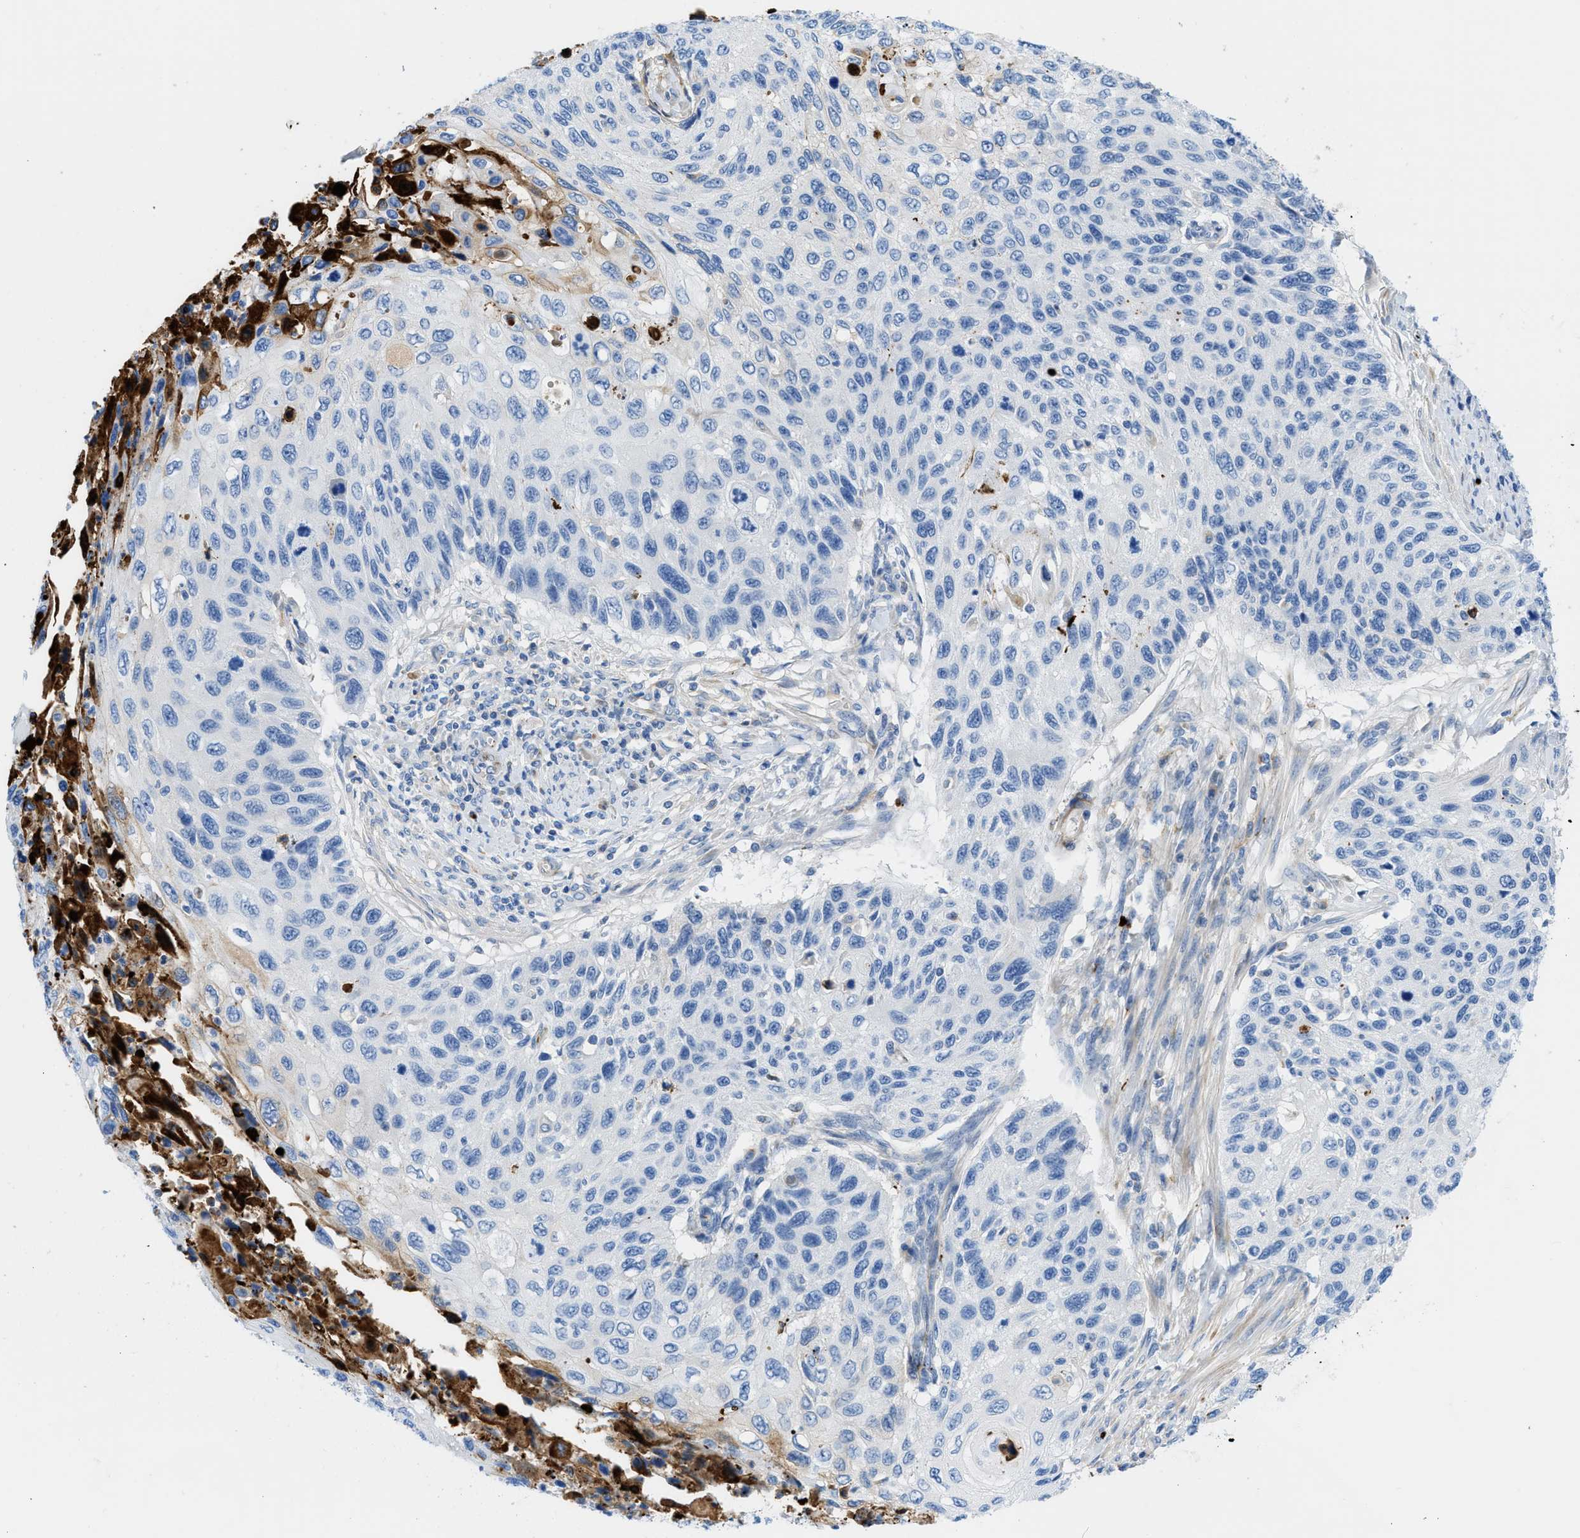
{"staining": {"intensity": "negative", "quantity": "none", "location": "none"}, "tissue": "cervical cancer", "cell_type": "Tumor cells", "image_type": "cancer", "snomed": [{"axis": "morphology", "description": "Squamous cell carcinoma, NOS"}, {"axis": "topography", "description": "Cervix"}], "caption": "Cervical cancer (squamous cell carcinoma) stained for a protein using immunohistochemistry reveals no staining tumor cells.", "gene": "XCR1", "patient": {"sex": "female", "age": 70}}